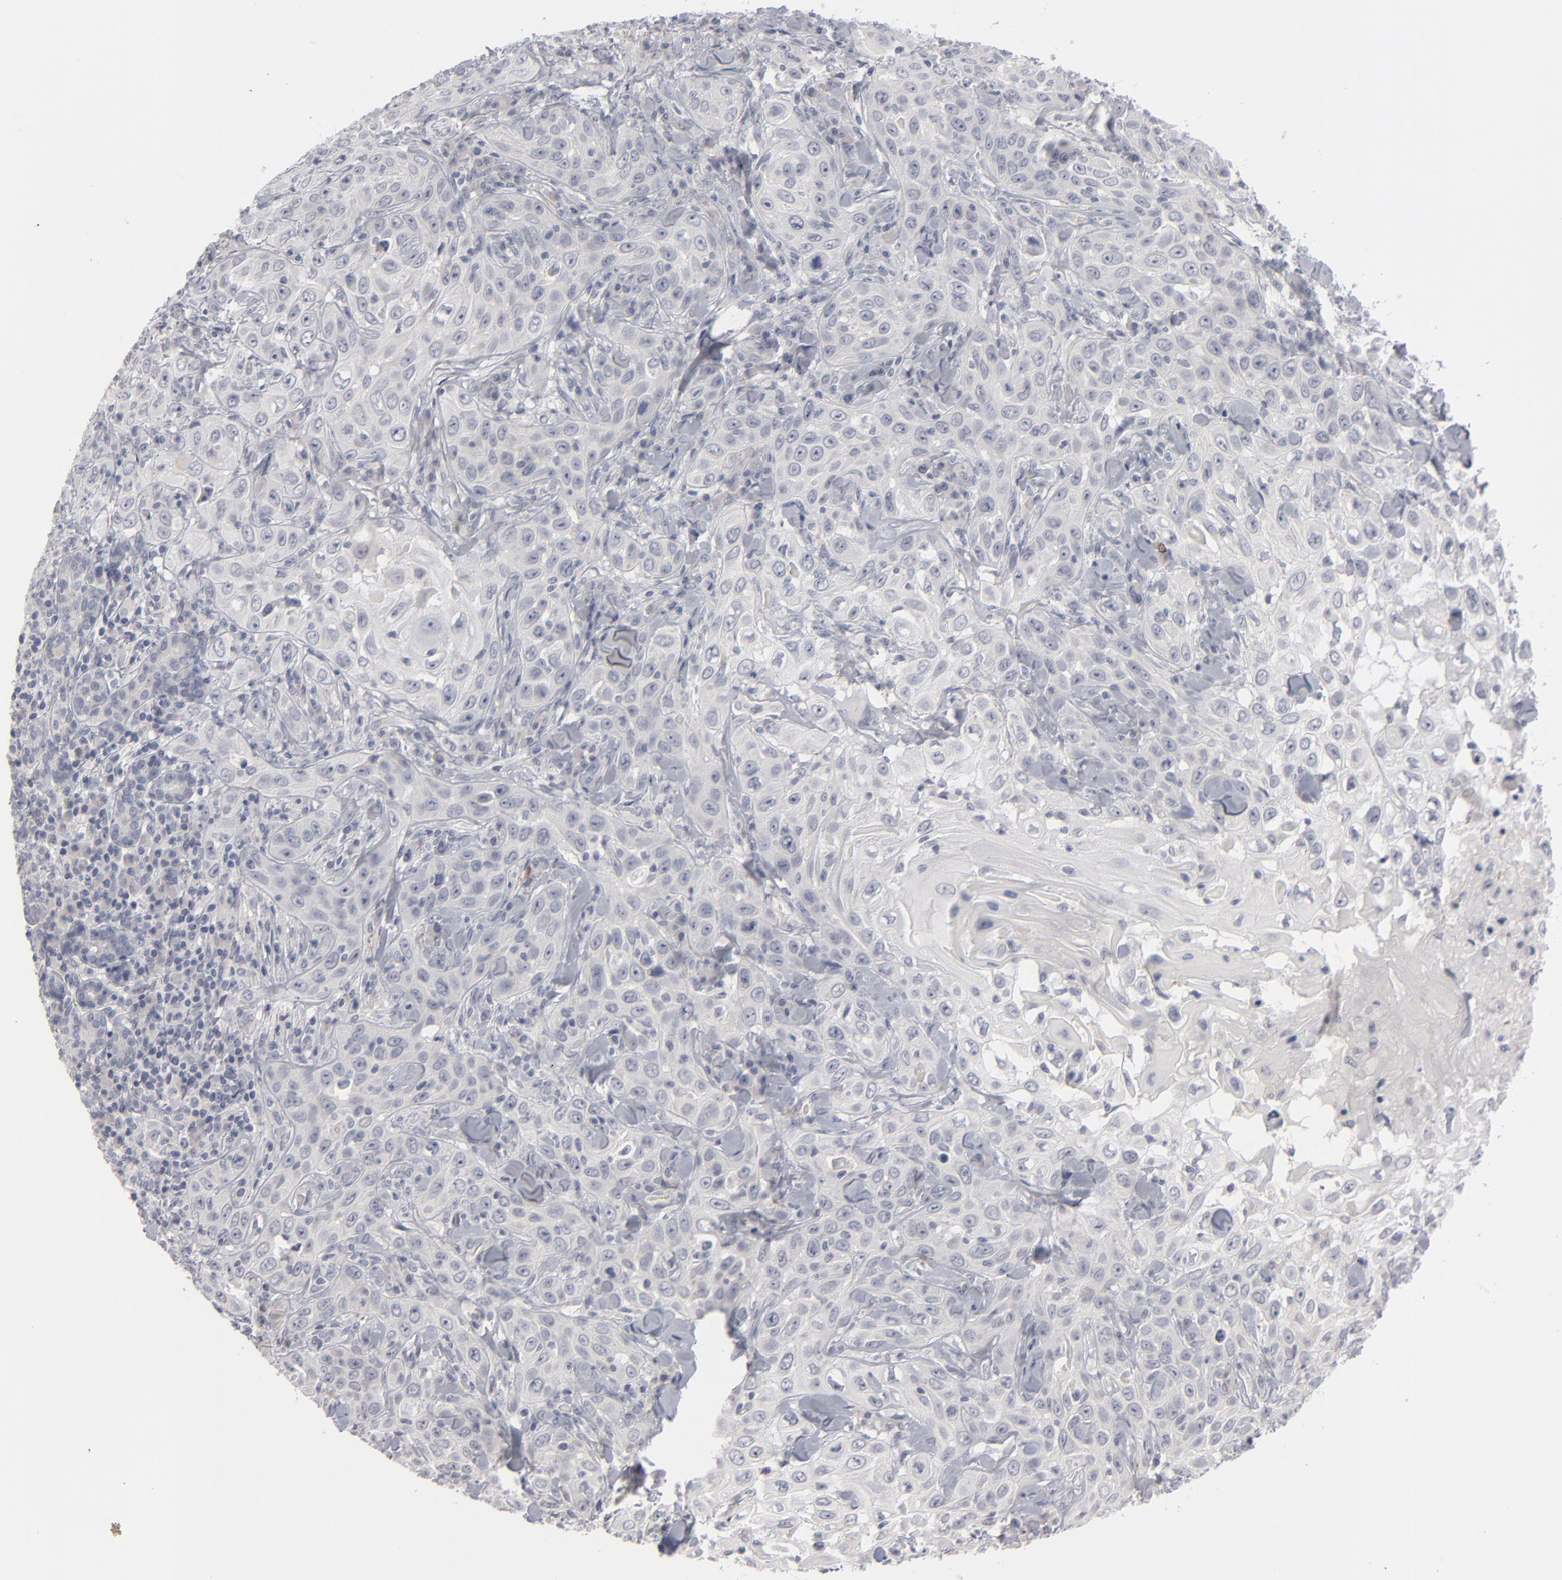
{"staining": {"intensity": "negative", "quantity": "none", "location": "none"}, "tissue": "skin cancer", "cell_type": "Tumor cells", "image_type": "cancer", "snomed": [{"axis": "morphology", "description": "Squamous cell carcinoma, NOS"}, {"axis": "topography", "description": "Skin"}], "caption": "The image reveals no significant expression in tumor cells of skin squamous cell carcinoma.", "gene": "KIAA1210", "patient": {"sex": "male", "age": 84}}